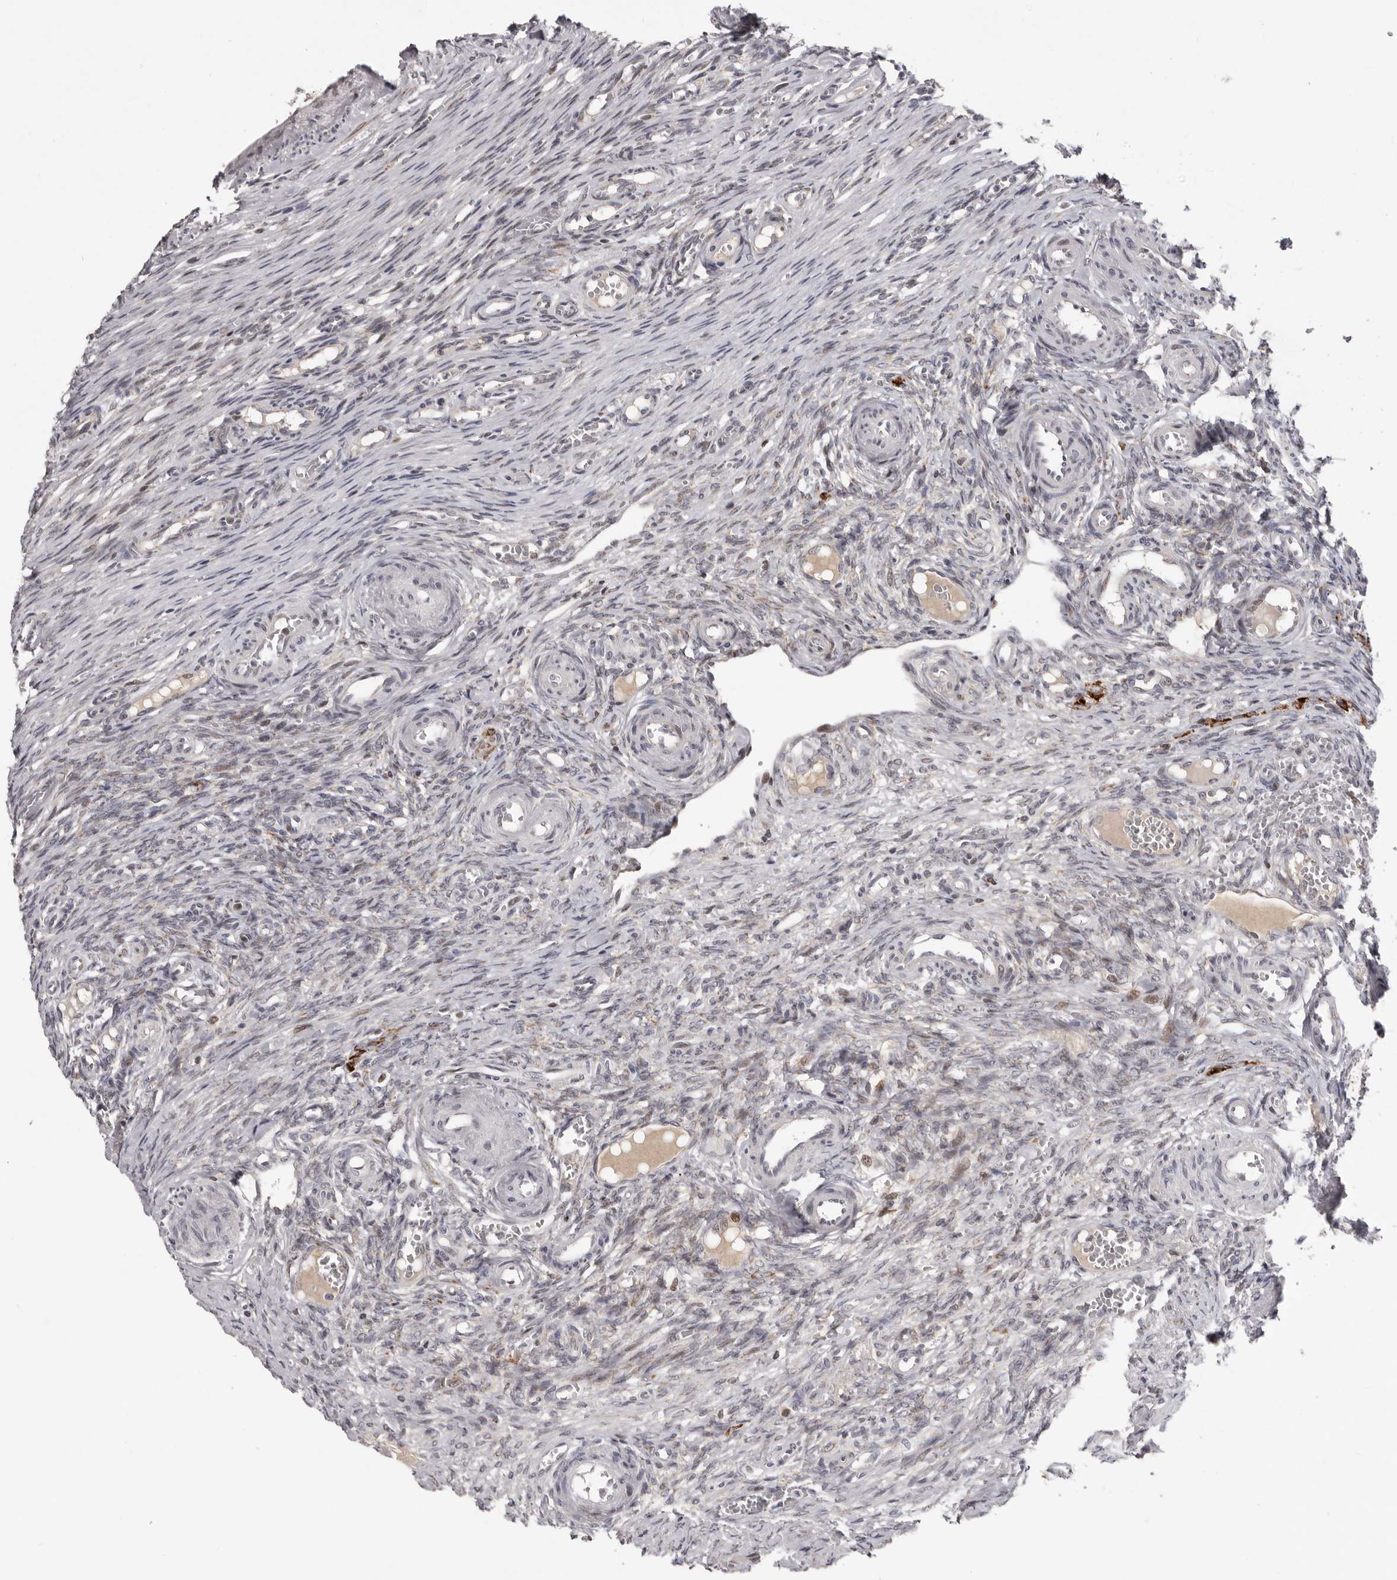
{"staining": {"intensity": "negative", "quantity": "none", "location": "none"}, "tissue": "ovary", "cell_type": "Ovarian stroma cells", "image_type": "normal", "snomed": [{"axis": "morphology", "description": "Adenocarcinoma, NOS"}, {"axis": "topography", "description": "Endometrium"}], "caption": "Ovarian stroma cells show no significant positivity in benign ovary. (DAB IHC, high magnification).", "gene": "C17orf99", "patient": {"sex": "female", "age": 32}}